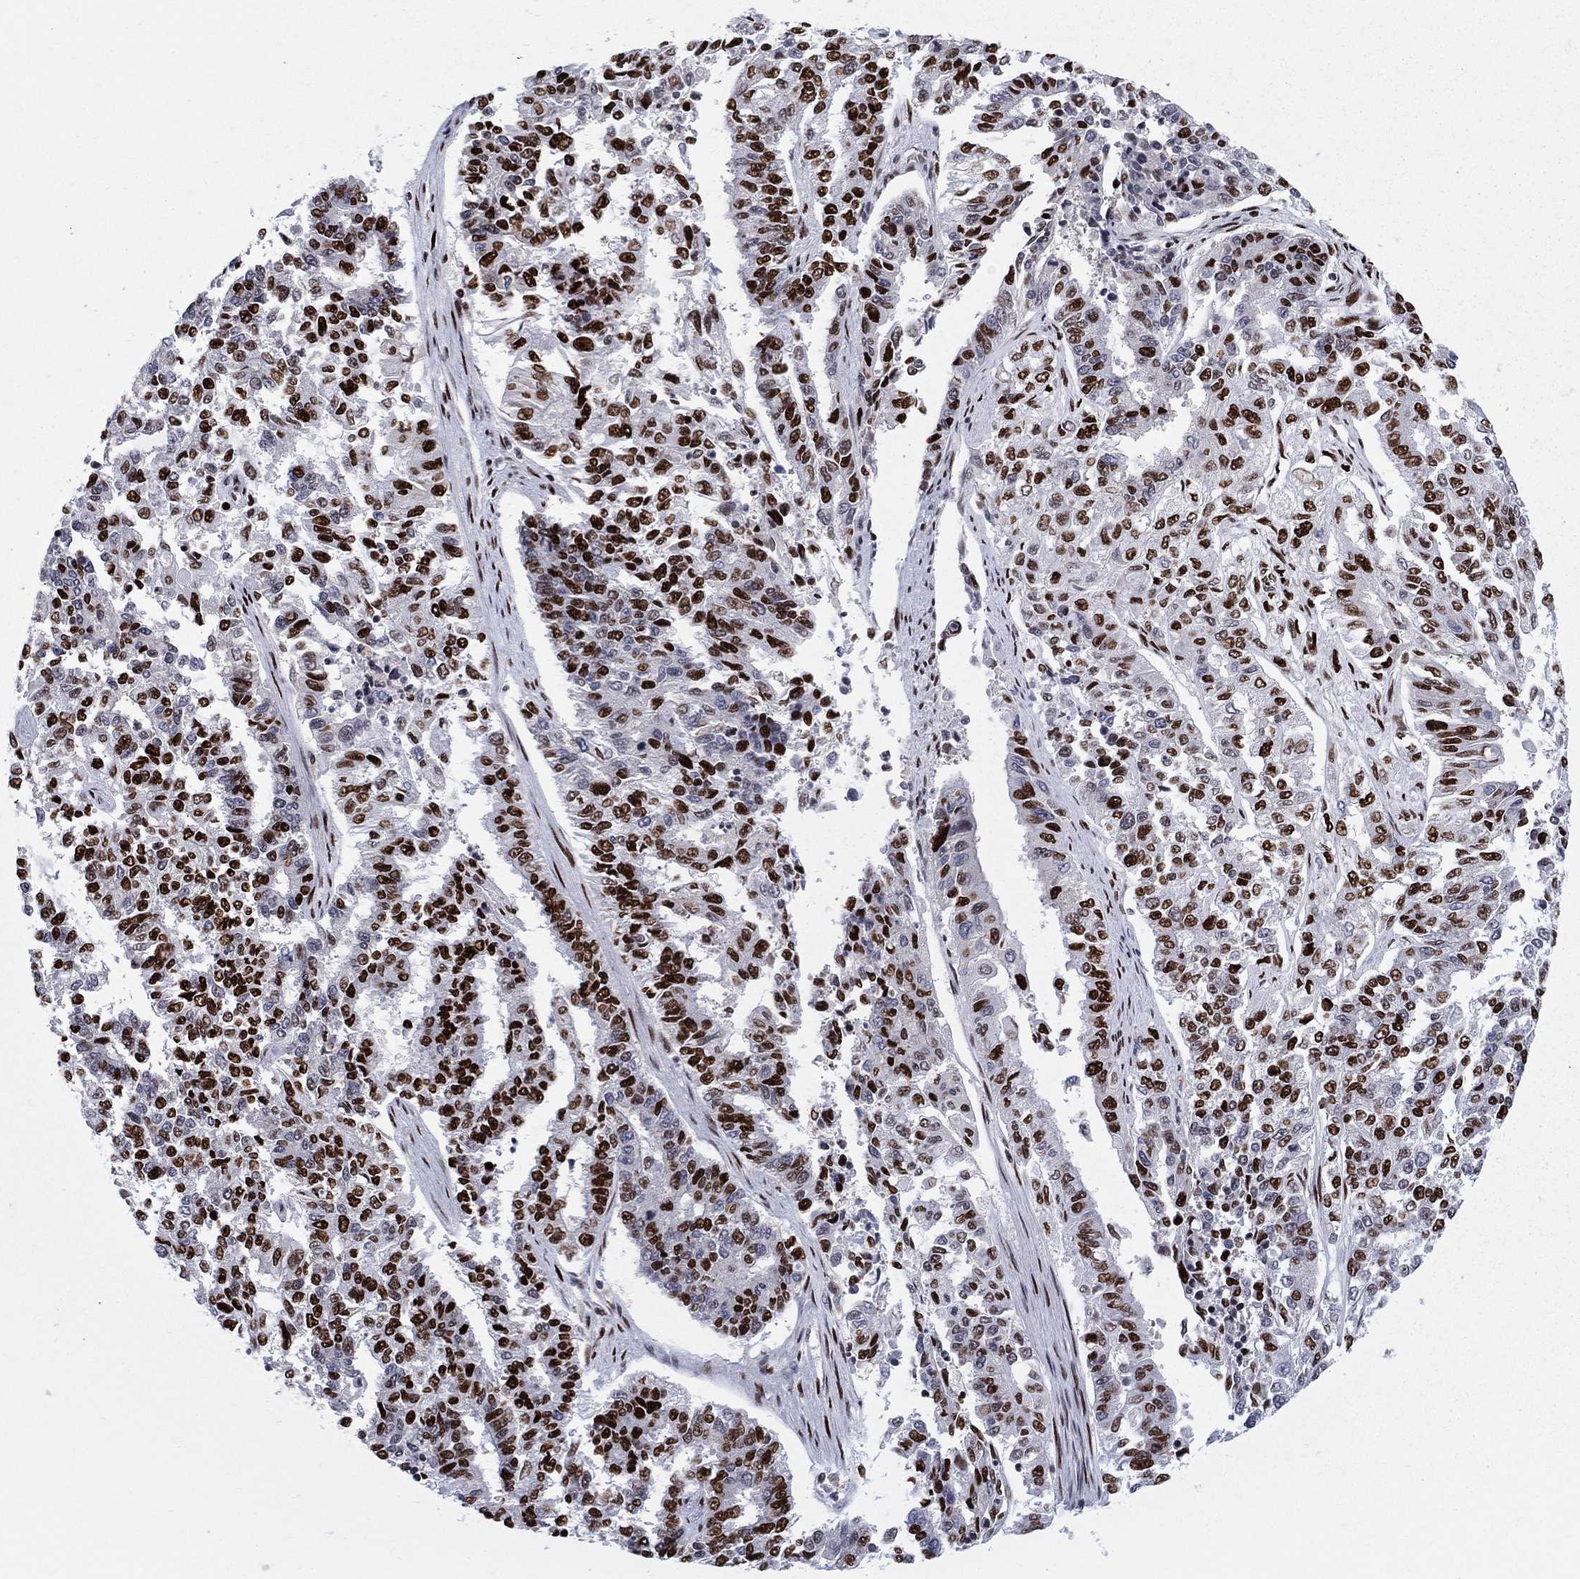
{"staining": {"intensity": "strong", "quantity": ">75%", "location": "nuclear"}, "tissue": "endometrial cancer", "cell_type": "Tumor cells", "image_type": "cancer", "snomed": [{"axis": "morphology", "description": "Adenocarcinoma, NOS"}, {"axis": "topography", "description": "Uterus"}], "caption": "Immunohistochemical staining of endometrial cancer demonstrates high levels of strong nuclear protein expression in about >75% of tumor cells.", "gene": "ZNHIT3", "patient": {"sex": "female", "age": 59}}